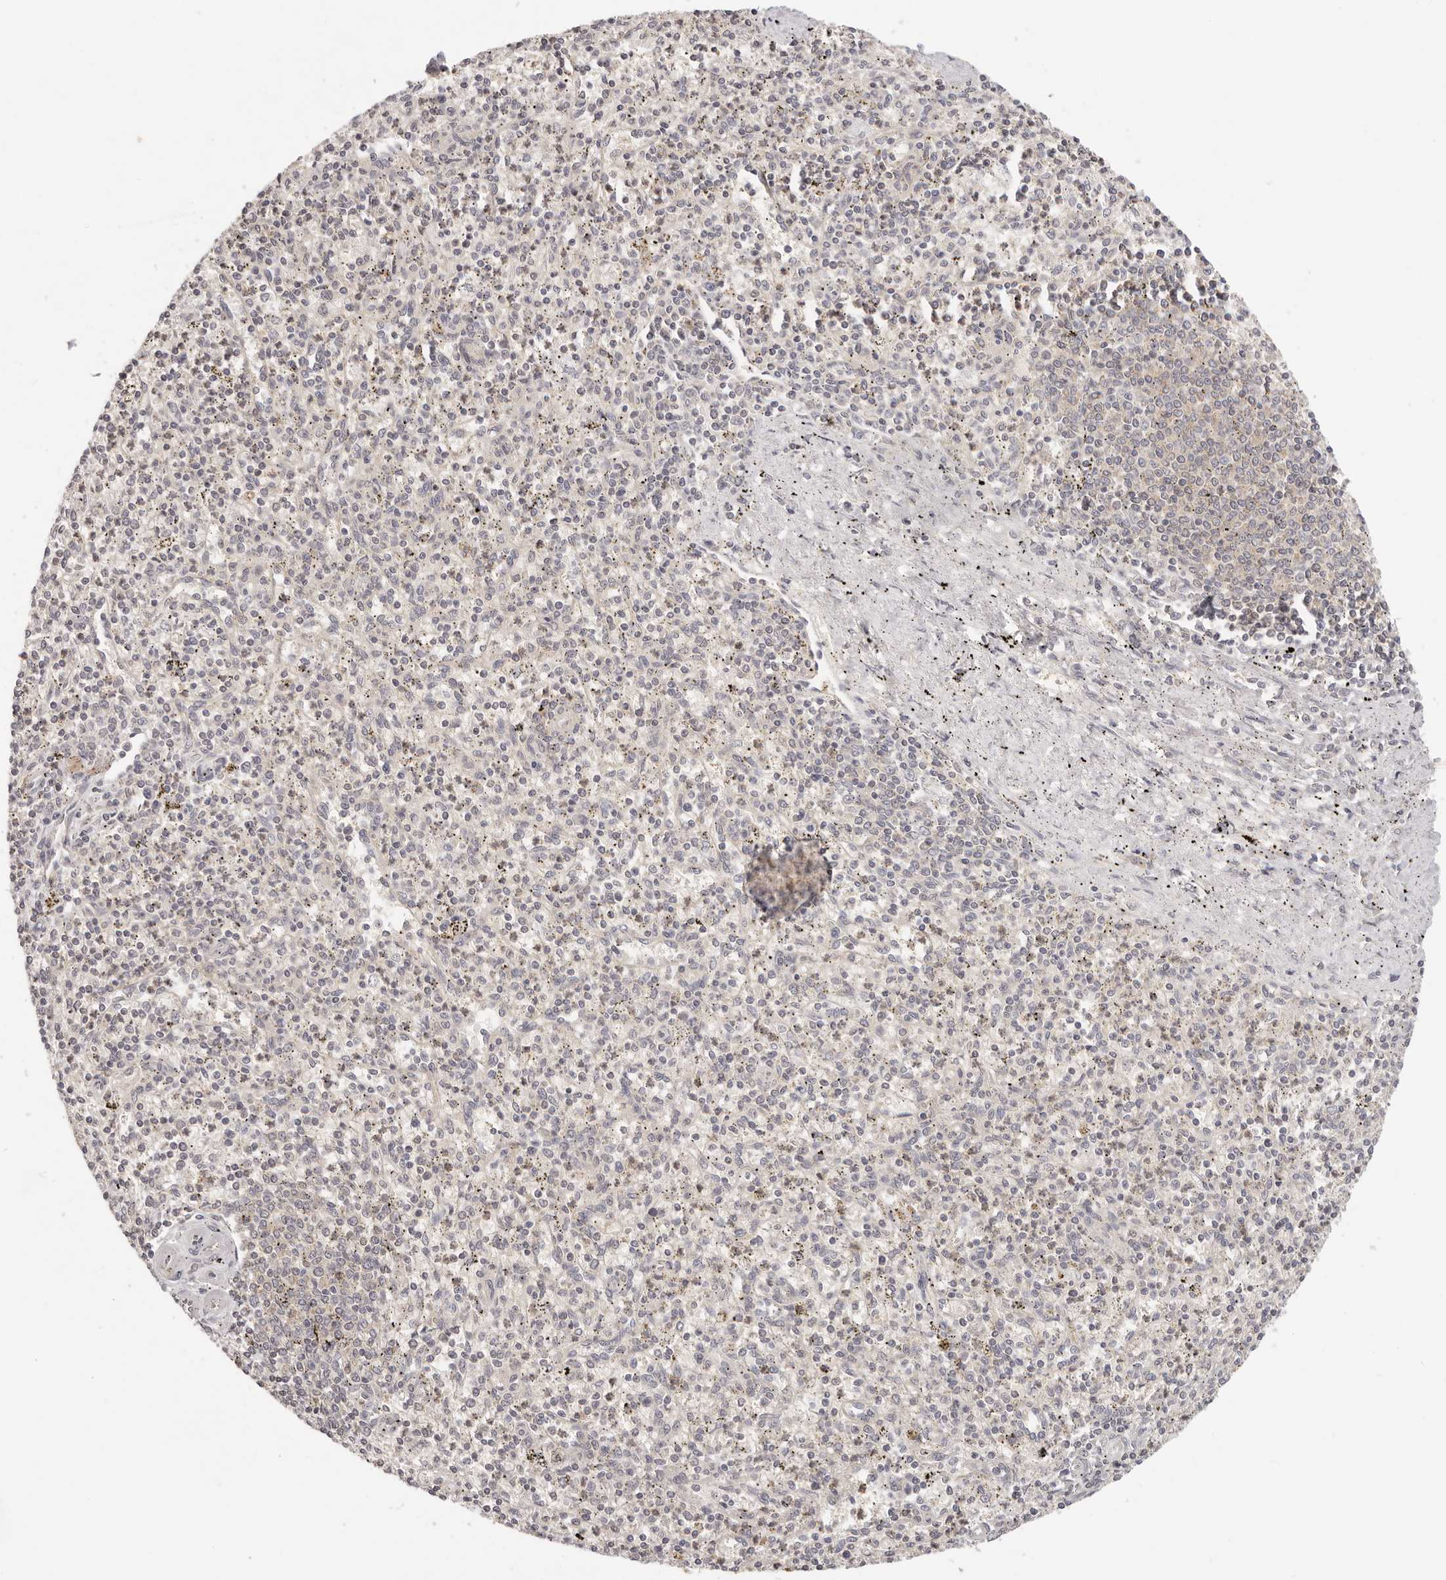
{"staining": {"intensity": "negative", "quantity": "none", "location": "none"}, "tissue": "spleen", "cell_type": "Cells in red pulp", "image_type": "normal", "snomed": [{"axis": "morphology", "description": "Normal tissue, NOS"}, {"axis": "topography", "description": "Spleen"}], "caption": "A high-resolution micrograph shows immunohistochemistry (IHC) staining of normal spleen, which shows no significant positivity in cells in red pulp. (DAB (3,3'-diaminobenzidine) IHC visualized using brightfield microscopy, high magnification).", "gene": "GGPS1", "patient": {"sex": "male", "age": 72}}